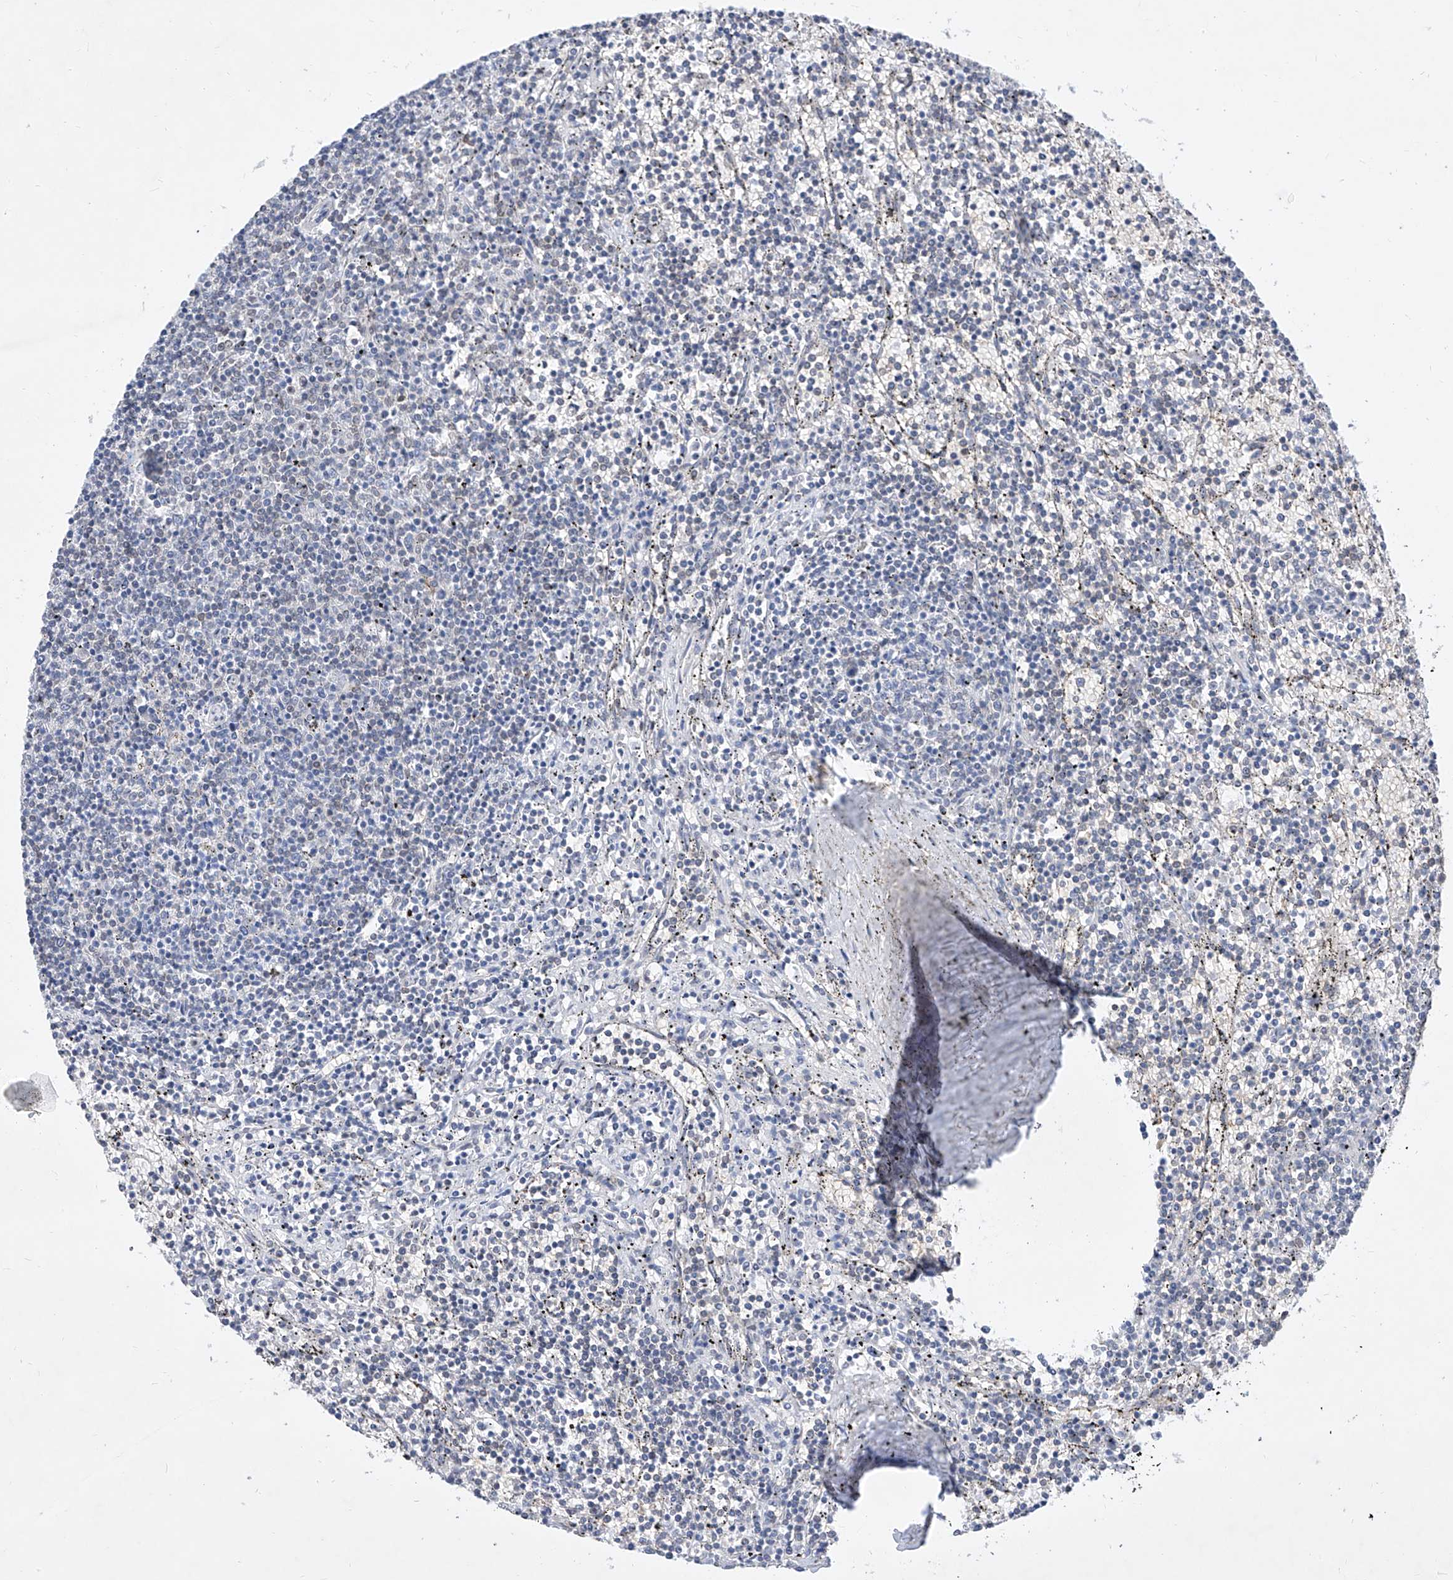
{"staining": {"intensity": "negative", "quantity": "none", "location": "none"}, "tissue": "lymphoma", "cell_type": "Tumor cells", "image_type": "cancer", "snomed": [{"axis": "morphology", "description": "Malignant lymphoma, non-Hodgkin's type, Low grade"}, {"axis": "topography", "description": "Spleen"}], "caption": "An immunohistochemistry micrograph of low-grade malignant lymphoma, non-Hodgkin's type is shown. There is no staining in tumor cells of low-grade malignant lymphoma, non-Hodgkin's type.", "gene": "MX2", "patient": {"sex": "female", "age": 50}}